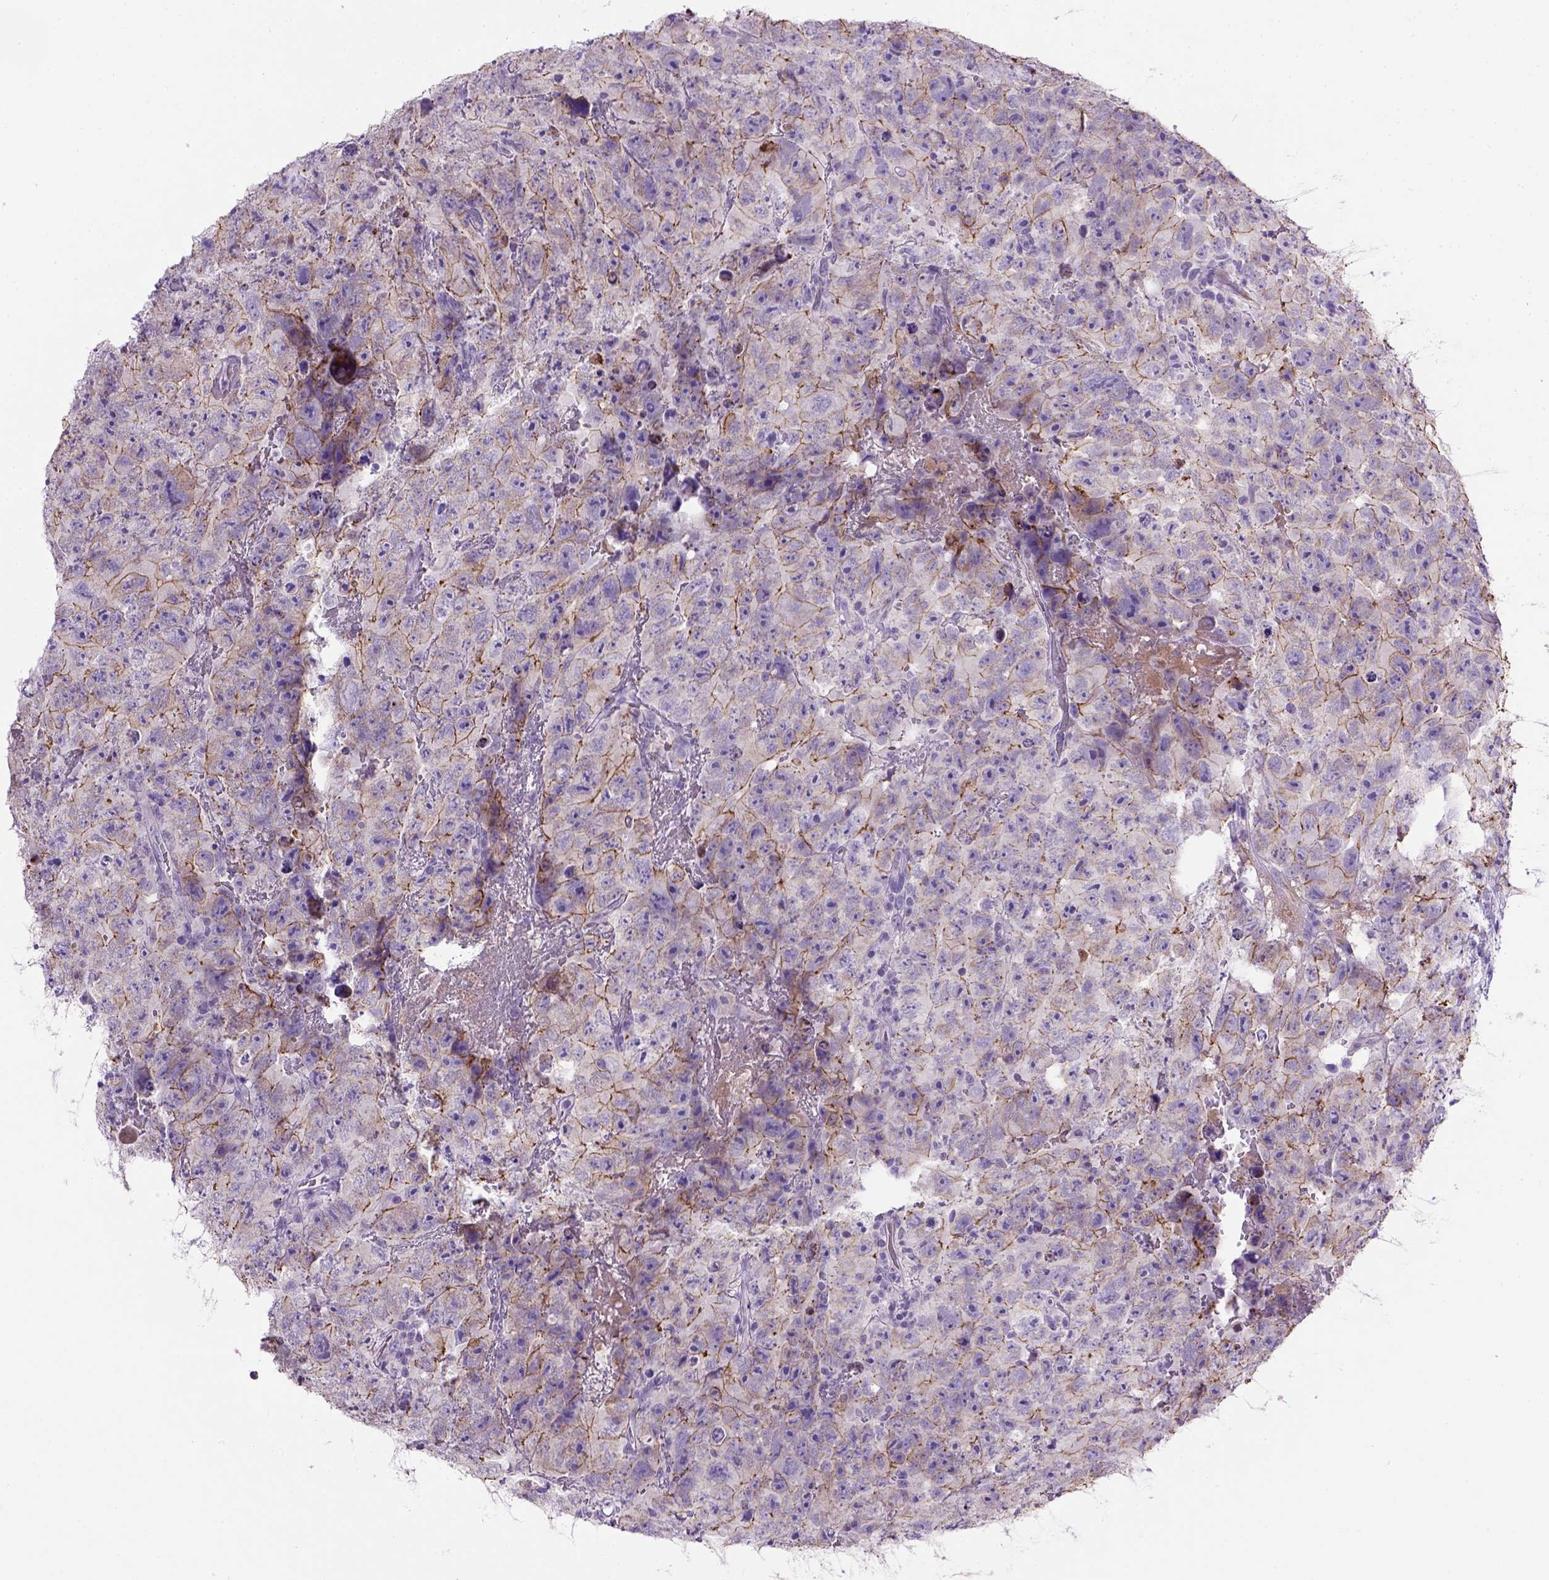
{"staining": {"intensity": "moderate", "quantity": "<25%", "location": "cytoplasmic/membranous"}, "tissue": "testis cancer", "cell_type": "Tumor cells", "image_type": "cancer", "snomed": [{"axis": "morphology", "description": "Carcinoma, Embryonal, NOS"}, {"axis": "topography", "description": "Testis"}], "caption": "IHC histopathology image of neoplastic tissue: human testis cancer stained using immunohistochemistry reveals low levels of moderate protein expression localized specifically in the cytoplasmic/membranous of tumor cells, appearing as a cytoplasmic/membranous brown color.", "gene": "CDH1", "patient": {"sex": "male", "age": 24}}